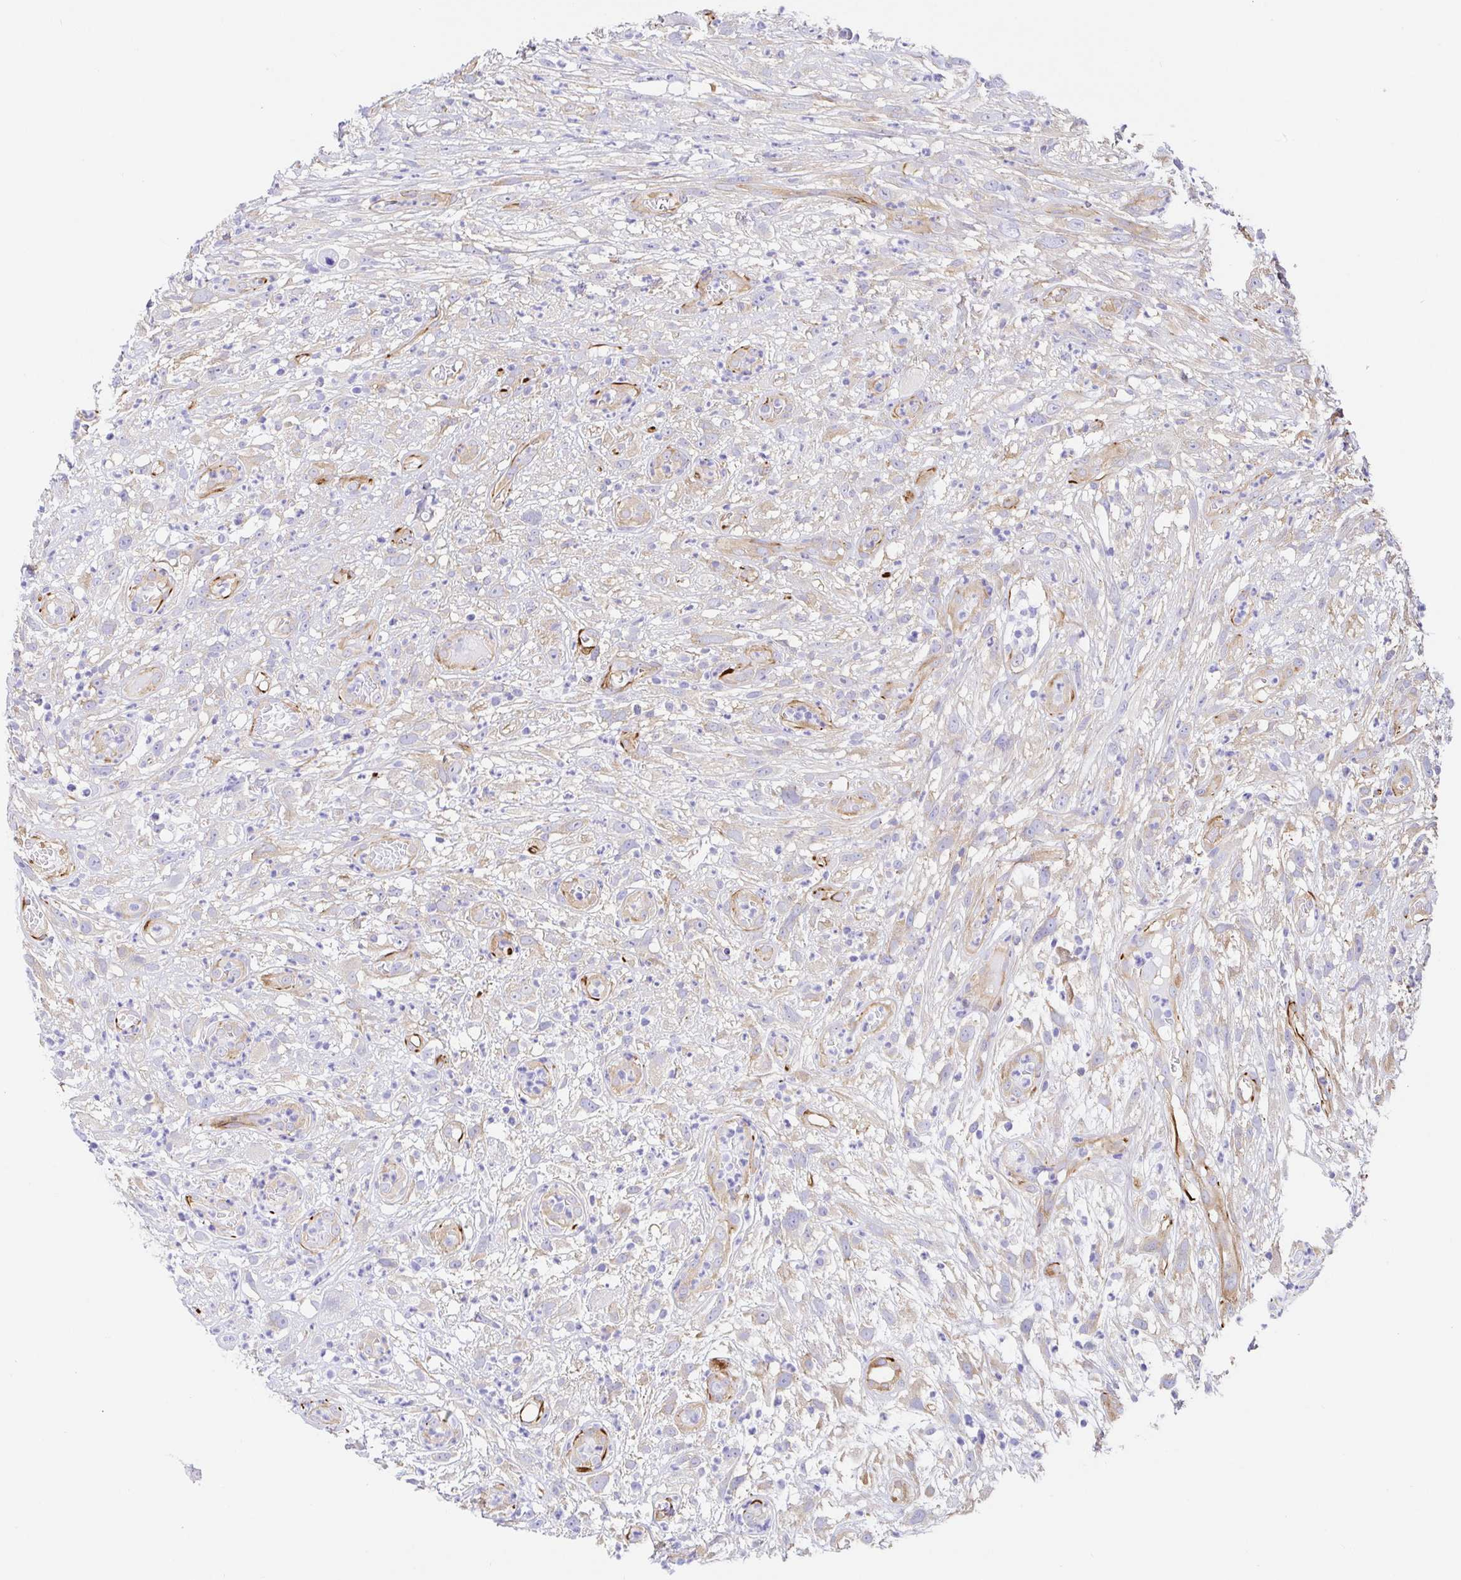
{"staining": {"intensity": "weak", "quantity": "<25%", "location": "cytoplasmic/membranous"}, "tissue": "head and neck cancer", "cell_type": "Tumor cells", "image_type": "cancer", "snomed": [{"axis": "morphology", "description": "Squamous cell carcinoma, NOS"}, {"axis": "topography", "description": "Head-Neck"}], "caption": "DAB (3,3'-diaminobenzidine) immunohistochemical staining of head and neck cancer (squamous cell carcinoma) reveals no significant staining in tumor cells.", "gene": "DOCK1", "patient": {"sex": "male", "age": 65}}